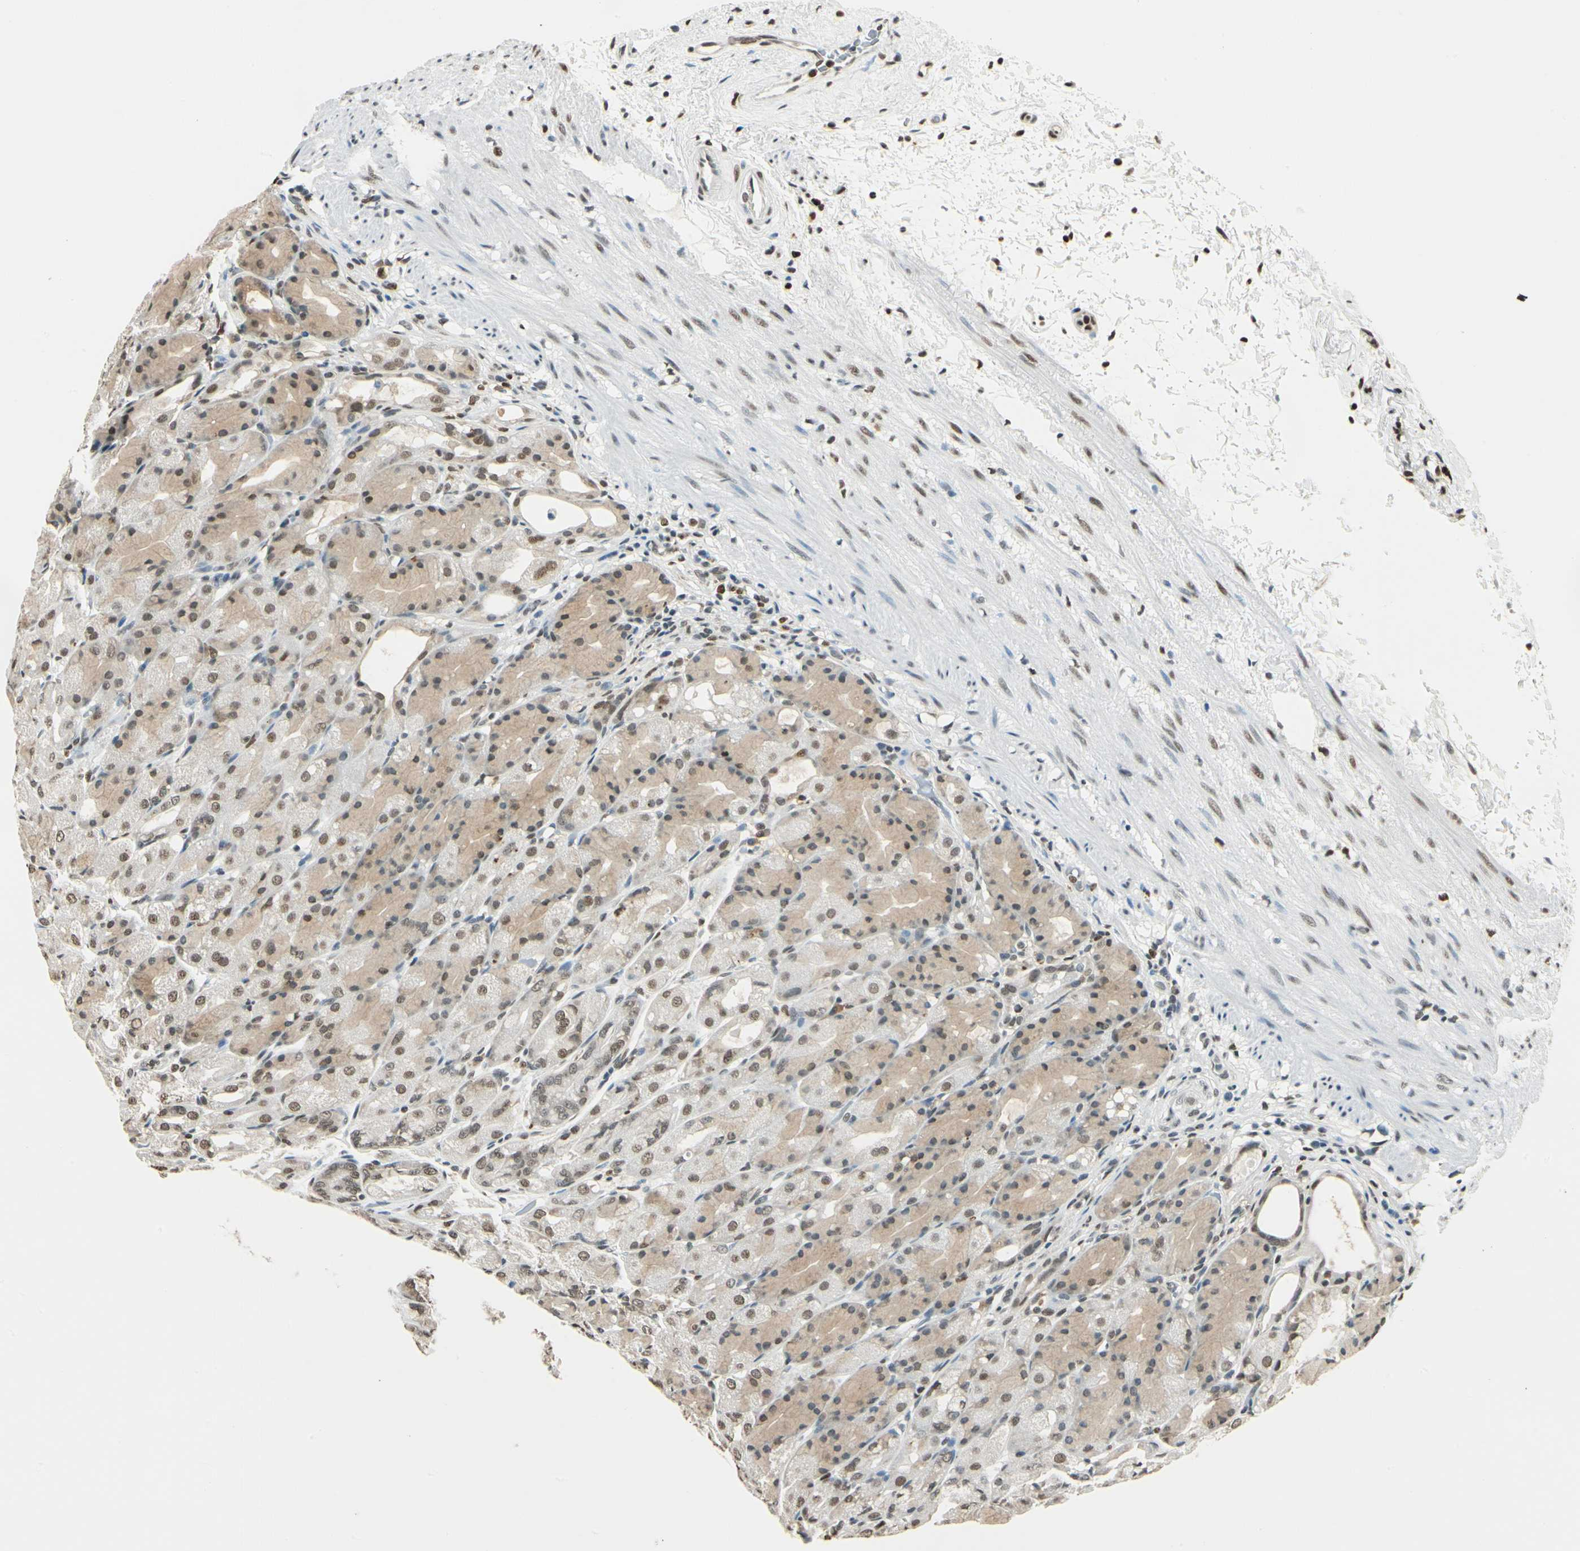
{"staining": {"intensity": "moderate", "quantity": "25%-75%", "location": "cytoplasmic/membranous,nuclear"}, "tissue": "stomach", "cell_type": "Glandular cells", "image_type": "normal", "snomed": [{"axis": "morphology", "description": "Normal tissue, NOS"}, {"axis": "topography", "description": "Stomach, upper"}], "caption": "Stomach stained with immunohistochemistry (IHC) reveals moderate cytoplasmic/membranous,nuclear positivity in about 25%-75% of glandular cells.", "gene": "FANCG", "patient": {"sex": "female", "age": 75}}